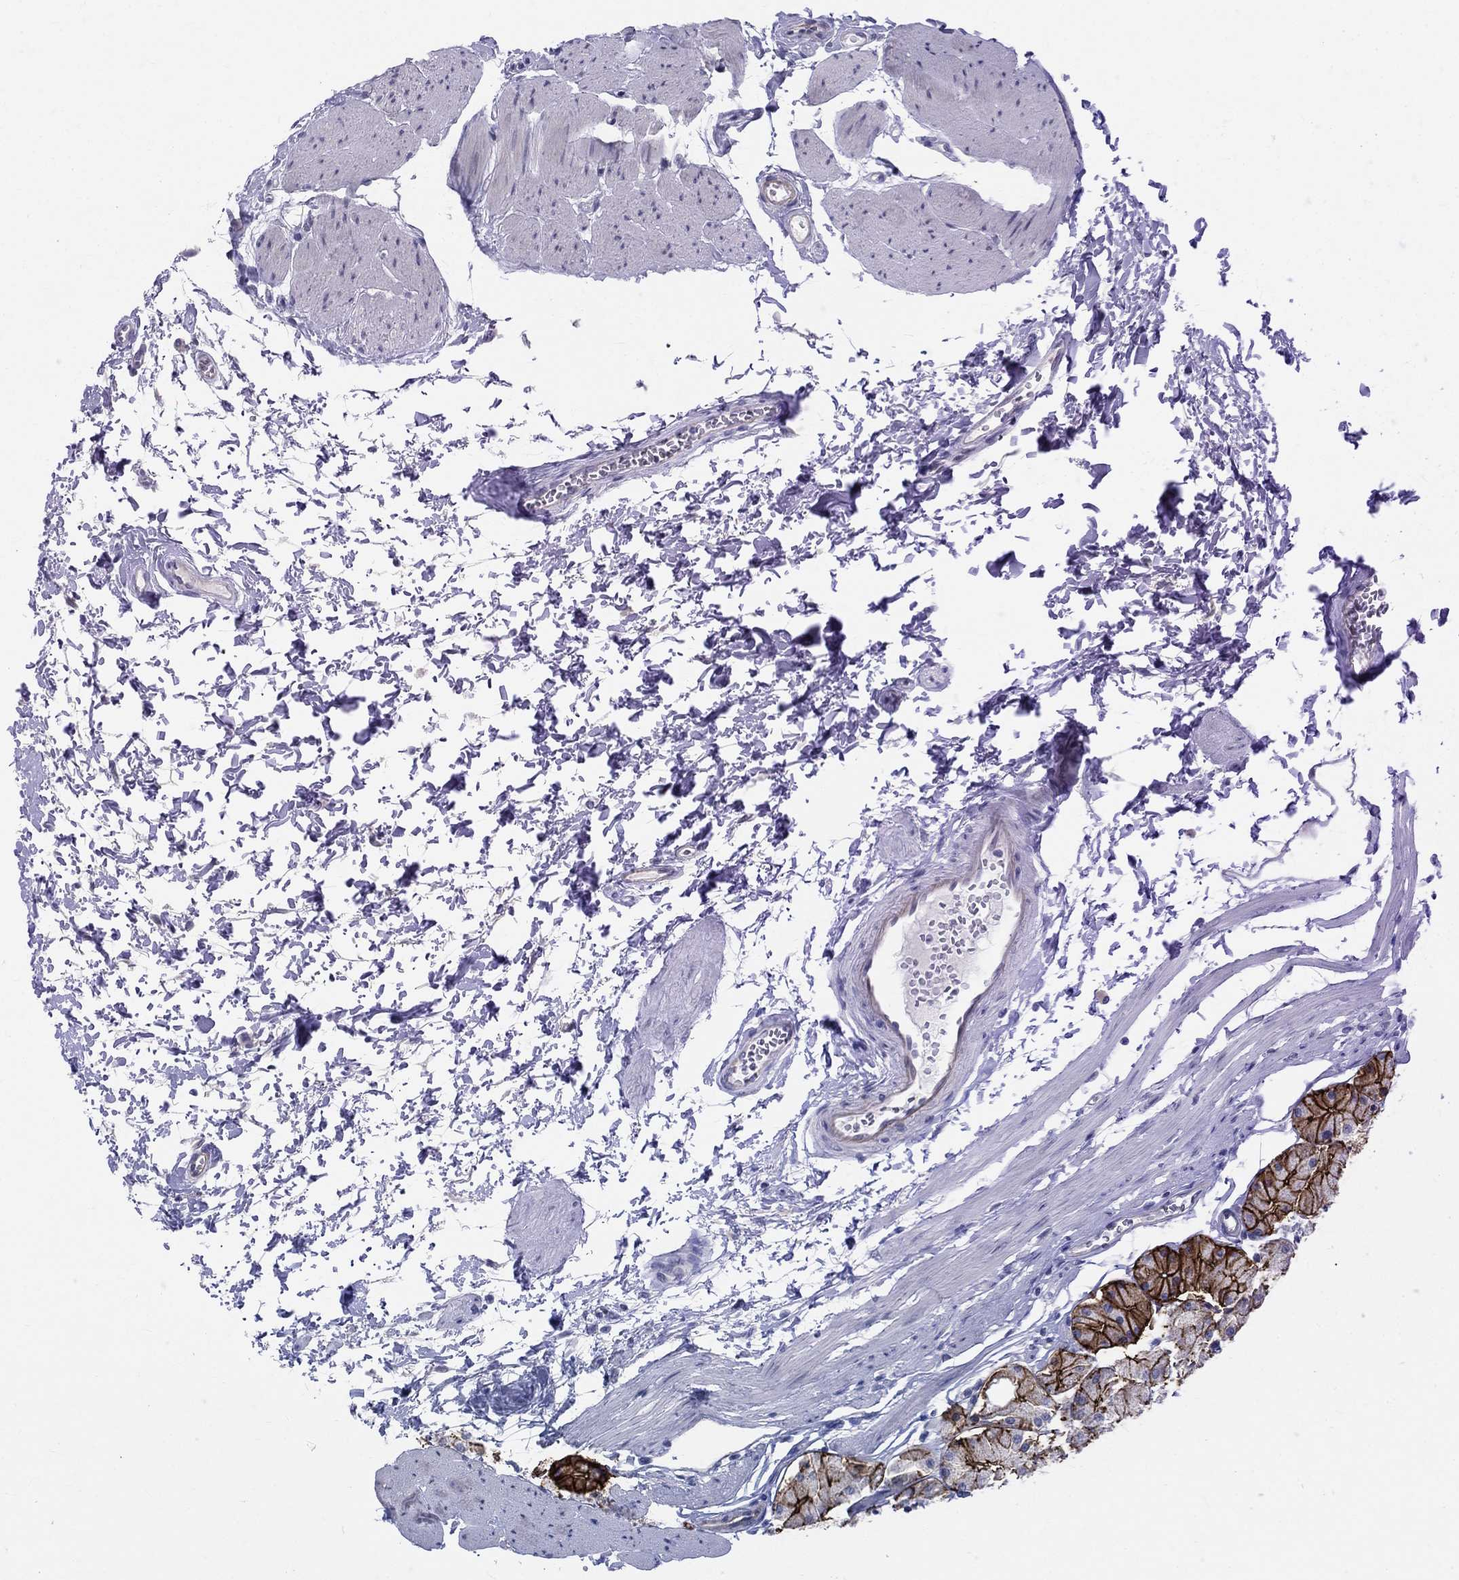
{"staining": {"intensity": "strong", "quantity": ">75%", "location": "cytoplasmic/membranous"}, "tissue": "stomach", "cell_type": "Glandular cells", "image_type": "normal", "snomed": [{"axis": "morphology", "description": "Normal tissue, NOS"}, {"axis": "topography", "description": "Stomach, upper"}], "caption": "Stomach stained for a protein displays strong cytoplasmic/membranous positivity in glandular cells.", "gene": "EGFLAM", "patient": {"sex": "male", "age": 60}}